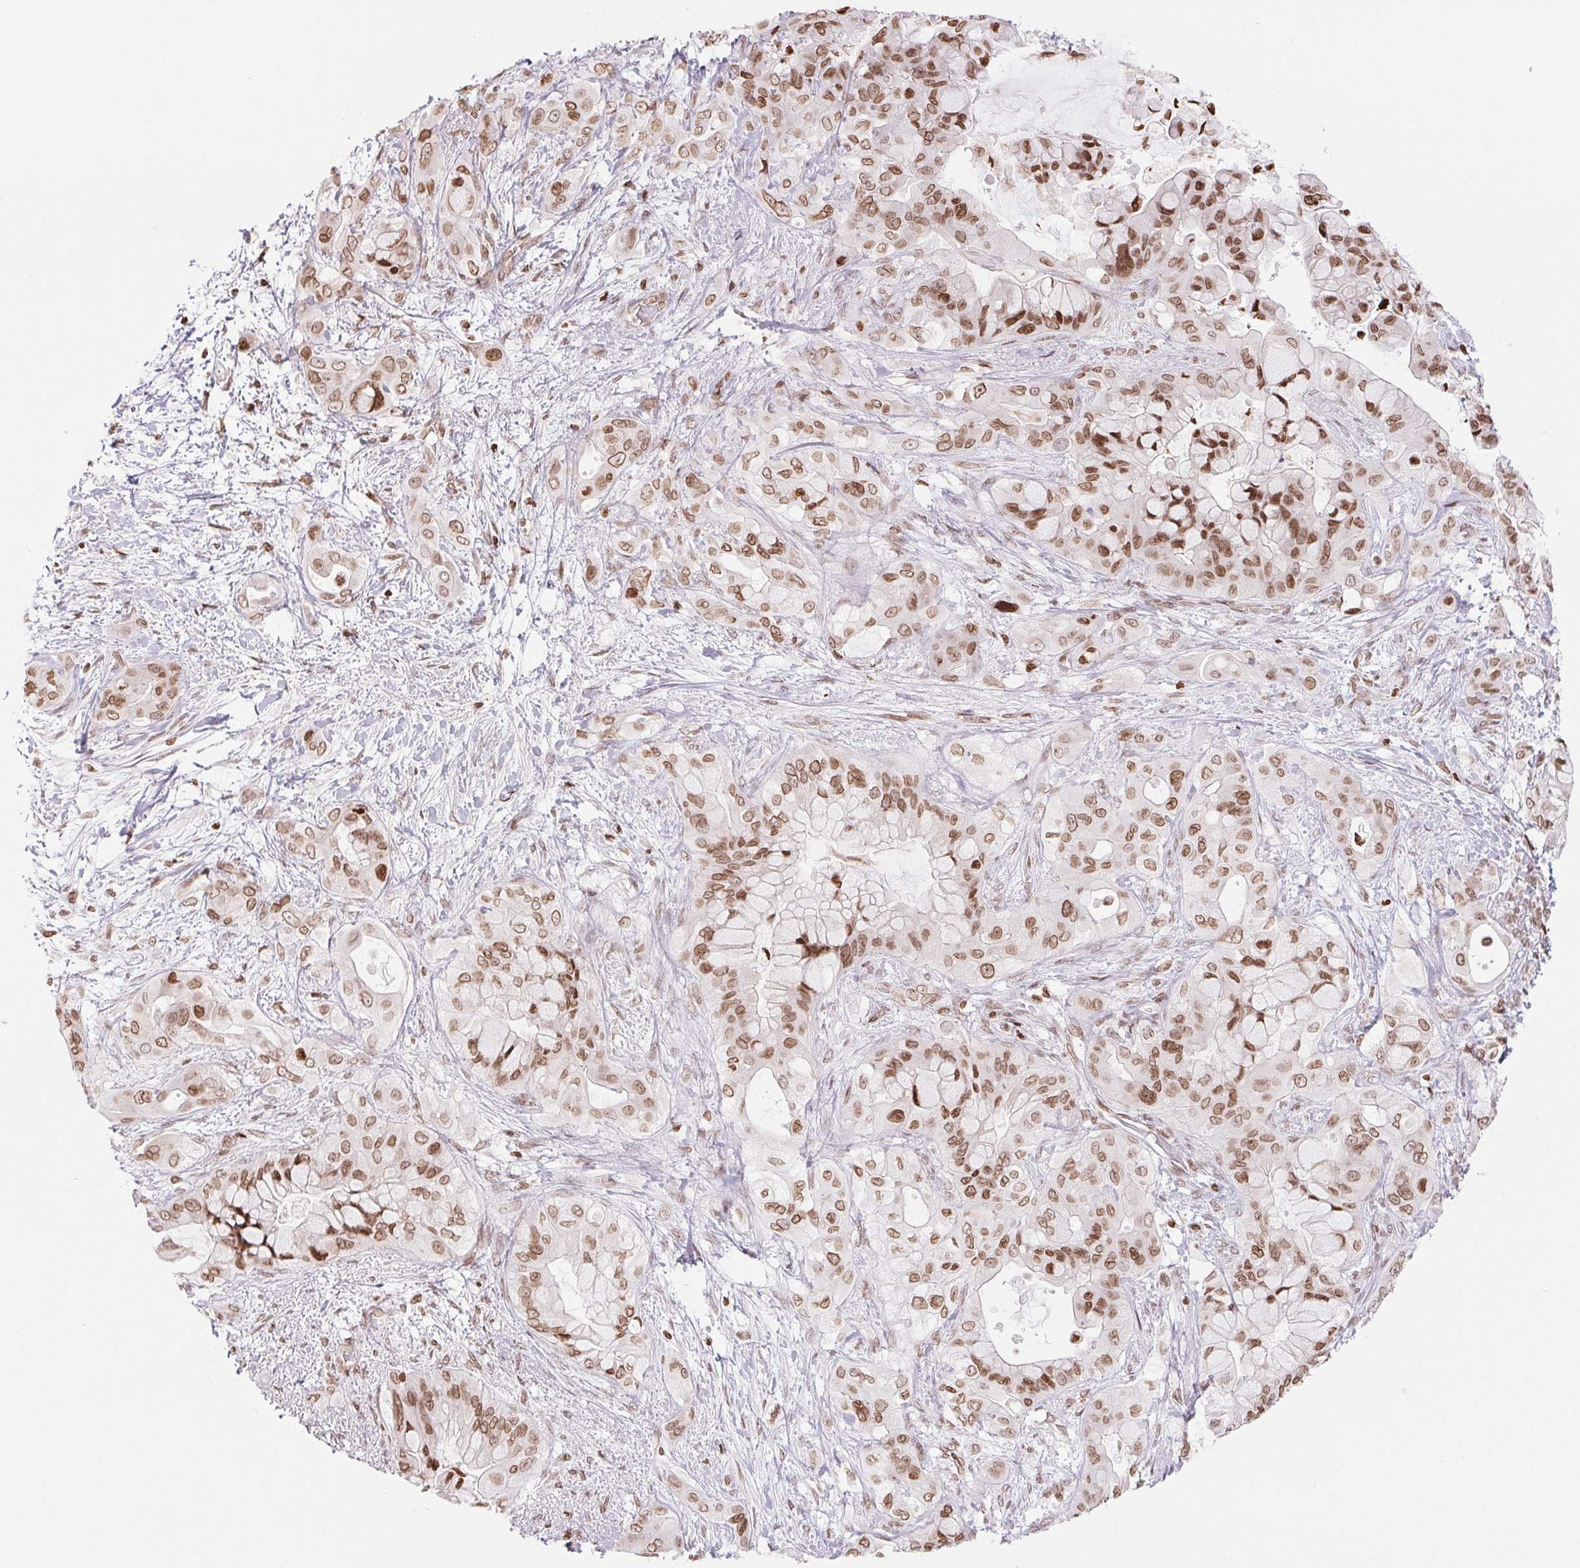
{"staining": {"intensity": "moderate", "quantity": ">75%", "location": "cytoplasmic/membranous,nuclear"}, "tissue": "pancreatic cancer", "cell_type": "Tumor cells", "image_type": "cancer", "snomed": [{"axis": "morphology", "description": "Adenocarcinoma, NOS"}, {"axis": "topography", "description": "Pancreas"}], "caption": "Moderate cytoplasmic/membranous and nuclear expression for a protein is present in approximately >75% of tumor cells of adenocarcinoma (pancreatic) using immunohistochemistry.", "gene": "SMIM12", "patient": {"sex": "male", "age": 71}}